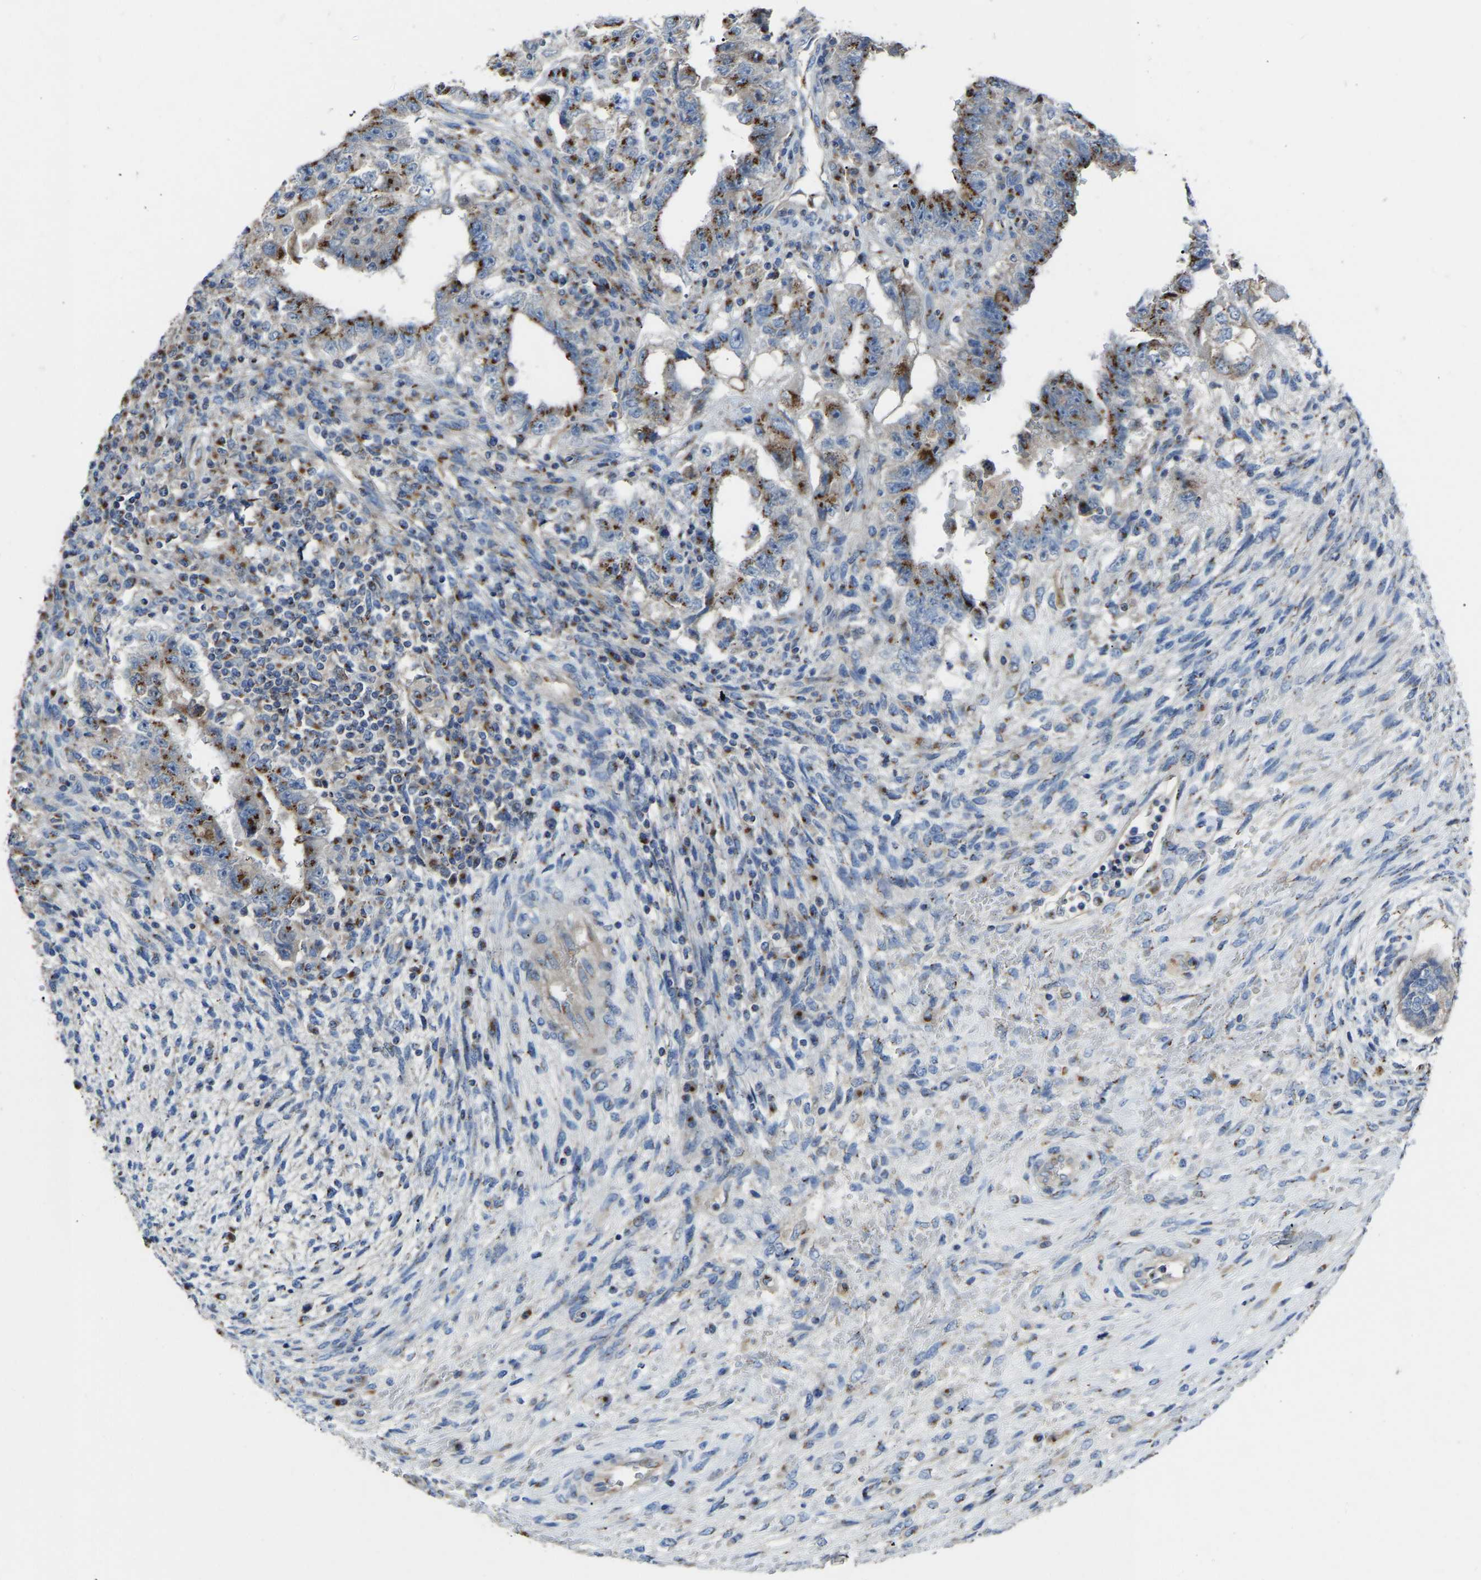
{"staining": {"intensity": "strong", "quantity": "<25%", "location": "cytoplasmic/membranous"}, "tissue": "testis cancer", "cell_type": "Tumor cells", "image_type": "cancer", "snomed": [{"axis": "morphology", "description": "Carcinoma, Embryonal, NOS"}, {"axis": "topography", "description": "Testis"}], "caption": "DAB immunohistochemical staining of human testis cancer exhibits strong cytoplasmic/membranous protein expression in approximately <25% of tumor cells.", "gene": "CANT1", "patient": {"sex": "male", "age": 26}}